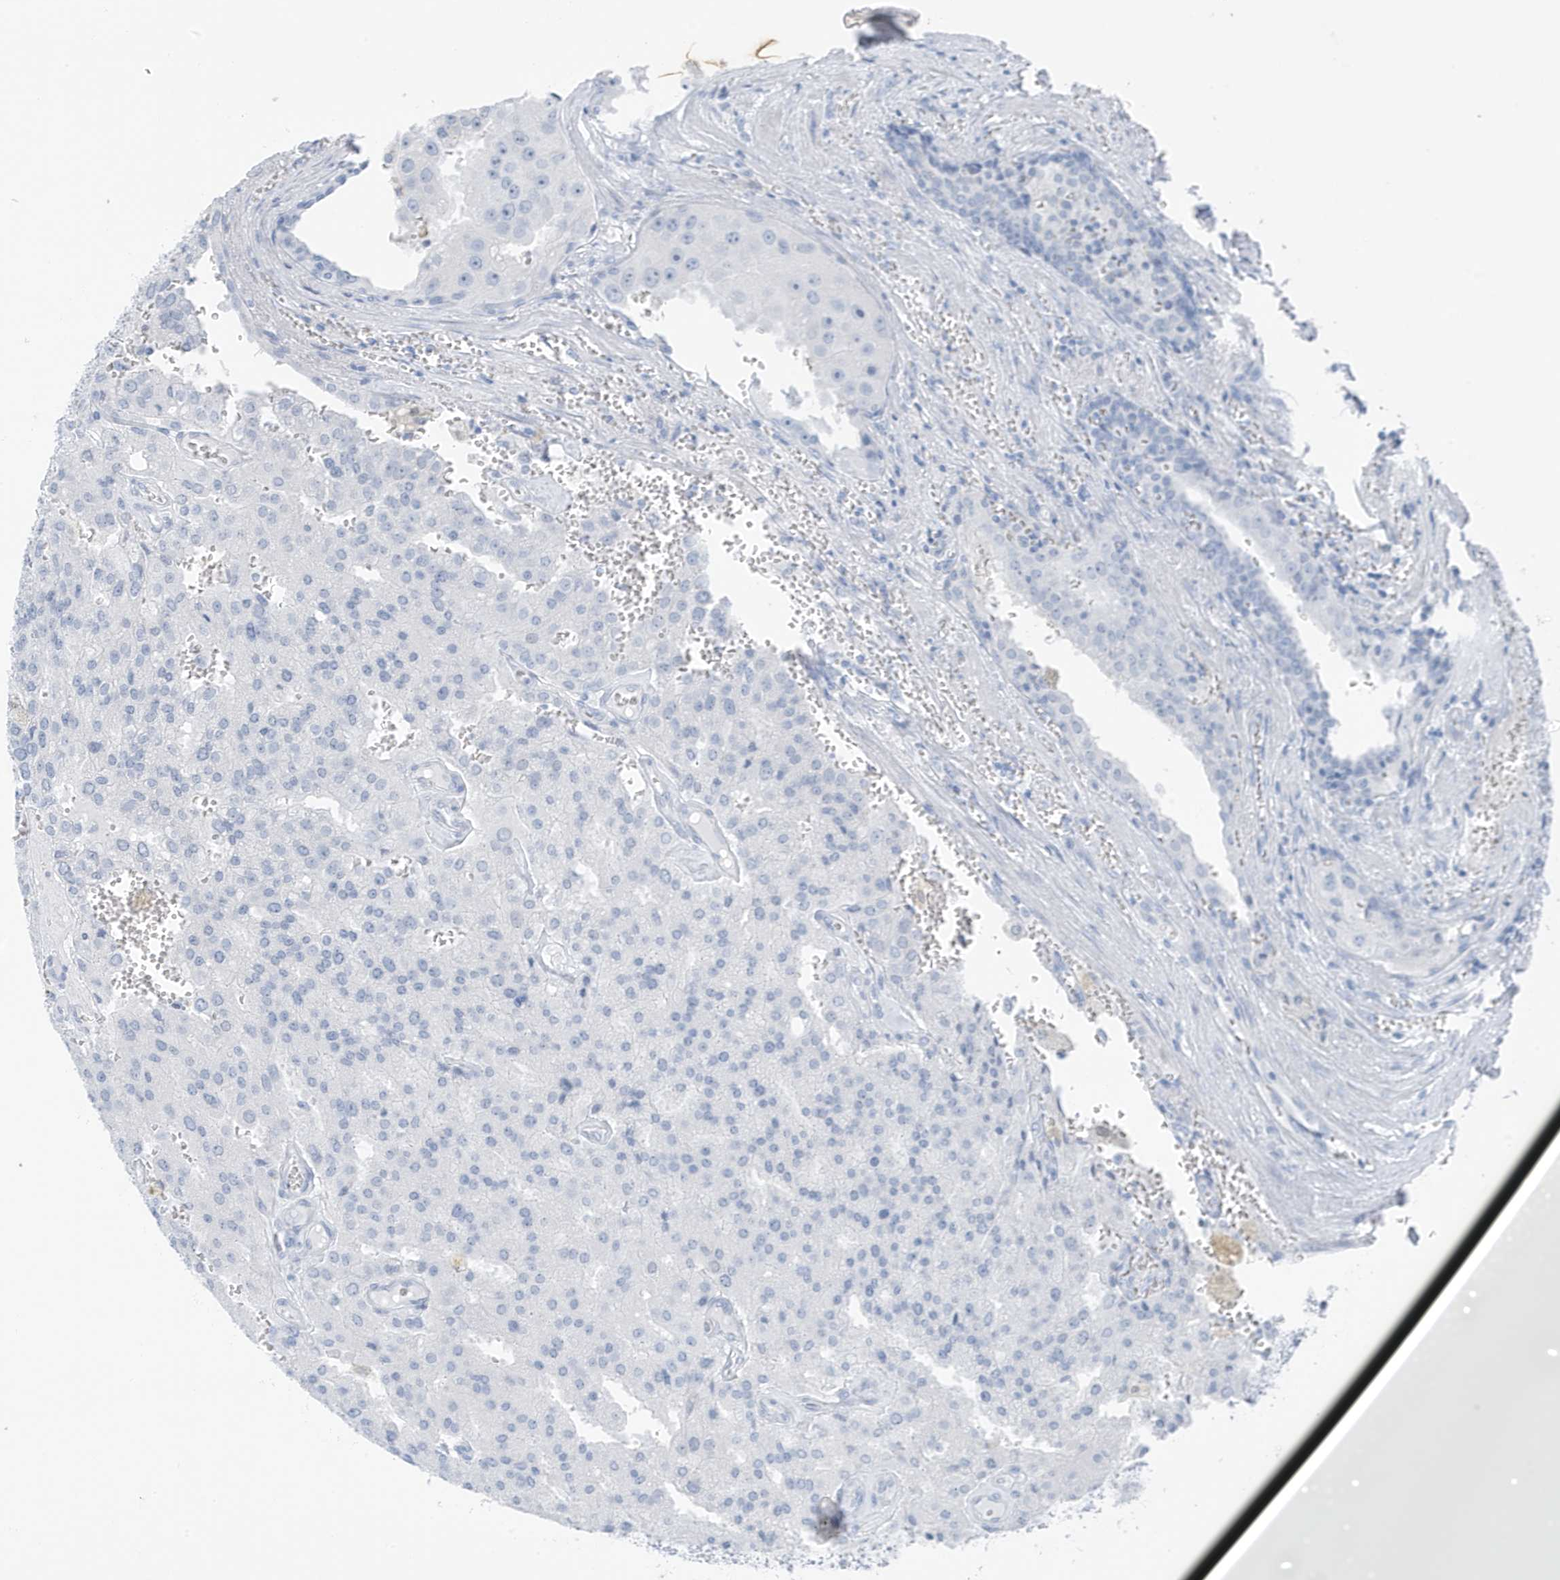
{"staining": {"intensity": "negative", "quantity": "none", "location": "none"}, "tissue": "prostate cancer", "cell_type": "Tumor cells", "image_type": "cancer", "snomed": [{"axis": "morphology", "description": "Adenocarcinoma, High grade"}, {"axis": "topography", "description": "Prostate"}], "caption": "High power microscopy image of an immunohistochemistry micrograph of prostate cancer, revealing no significant staining in tumor cells. (DAB (3,3'-diaminobenzidine) IHC, high magnification).", "gene": "ZFP64", "patient": {"sex": "male", "age": 68}}